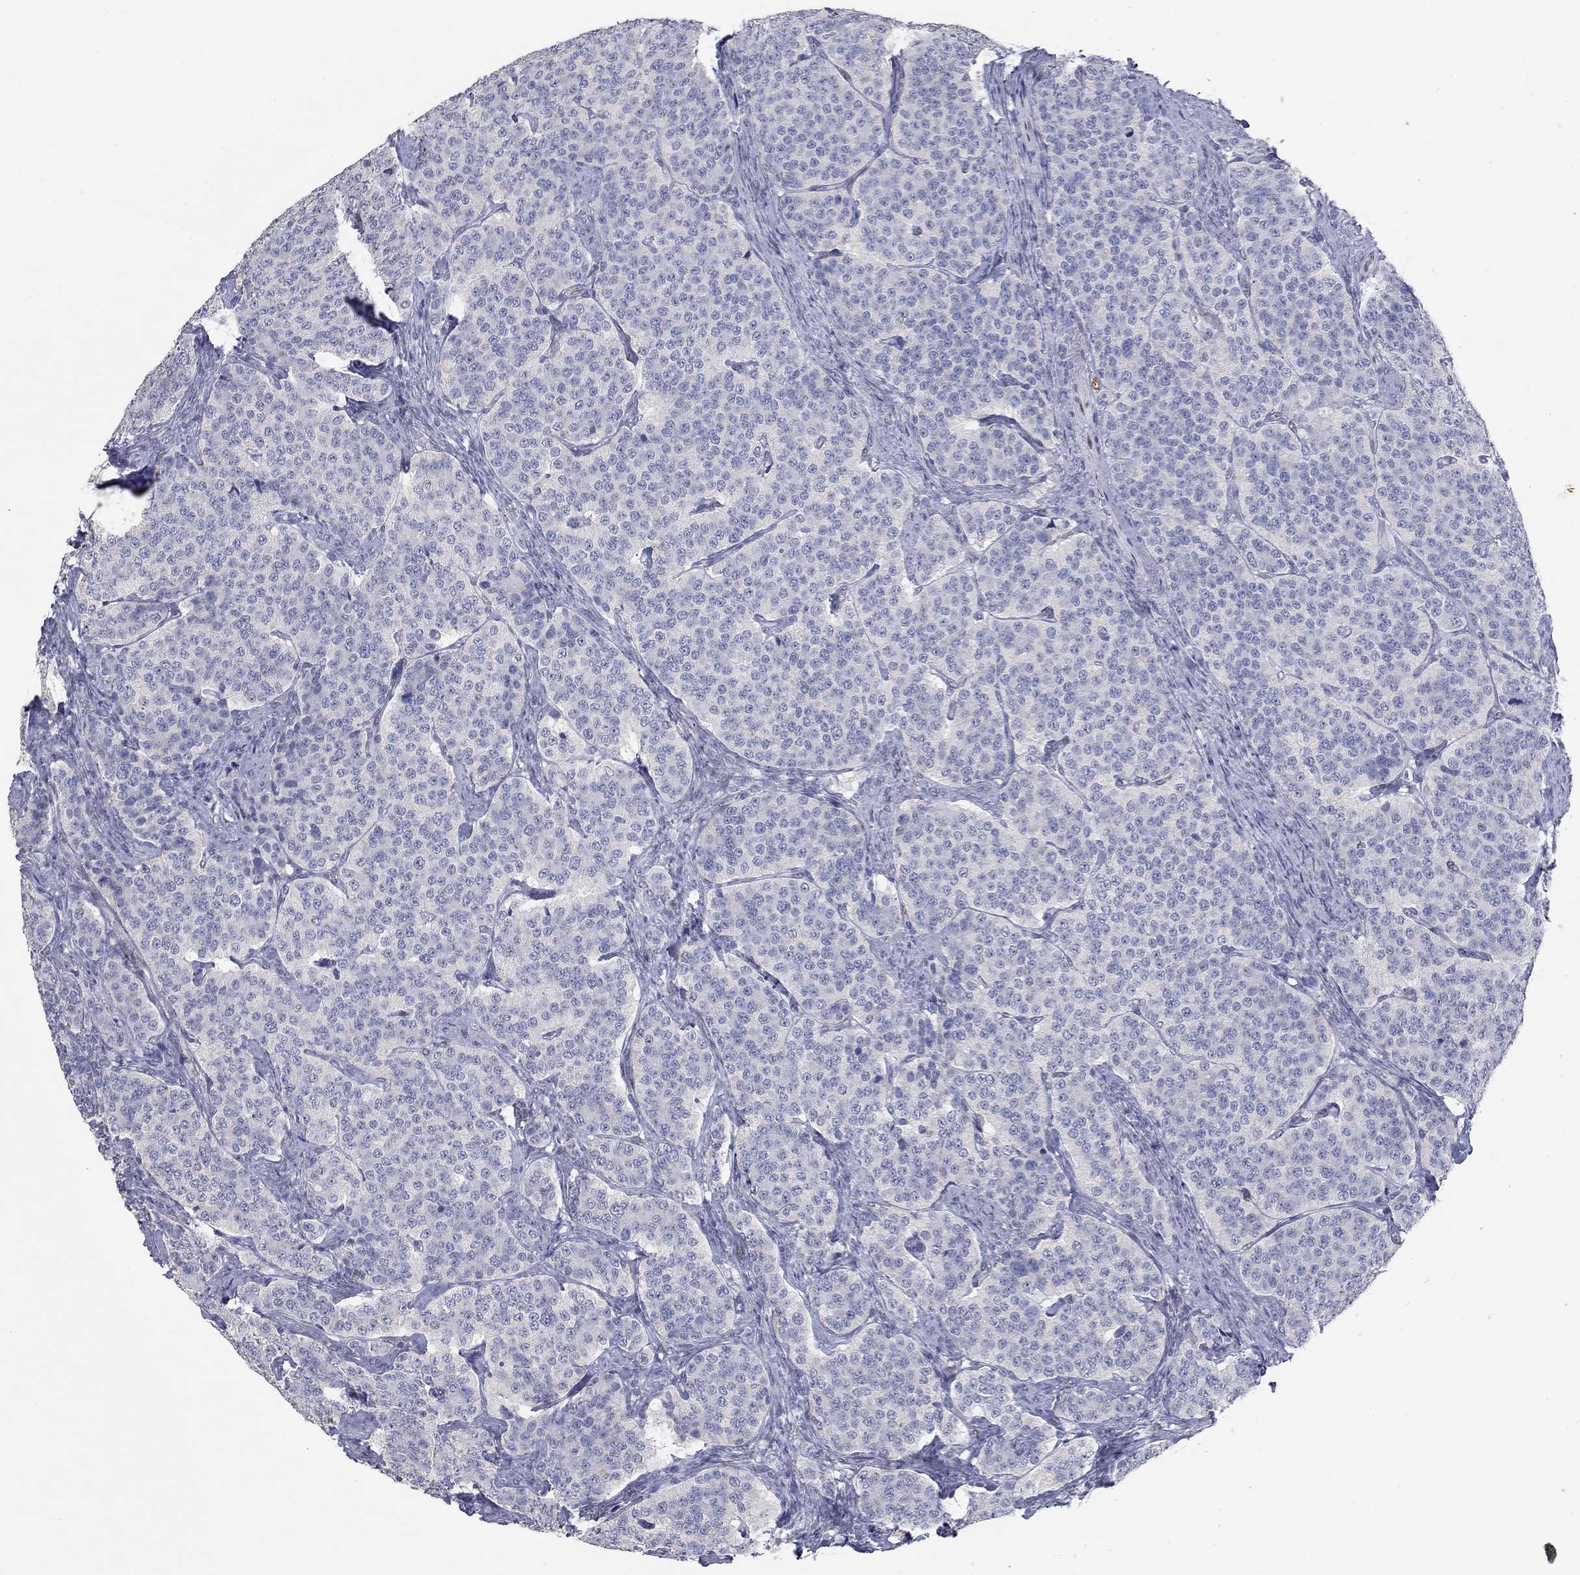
{"staining": {"intensity": "negative", "quantity": "none", "location": "none"}, "tissue": "carcinoid", "cell_type": "Tumor cells", "image_type": "cancer", "snomed": [{"axis": "morphology", "description": "Carcinoid, malignant, NOS"}, {"axis": "topography", "description": "Small intestine"}], "caption": "This is a image of immunohistochemistry (IHC) staining of malignant carcinoid, which shows no expression in tumor cells.", "gene": "FGF2", "patient": {"sex": "female", "age": 58}}